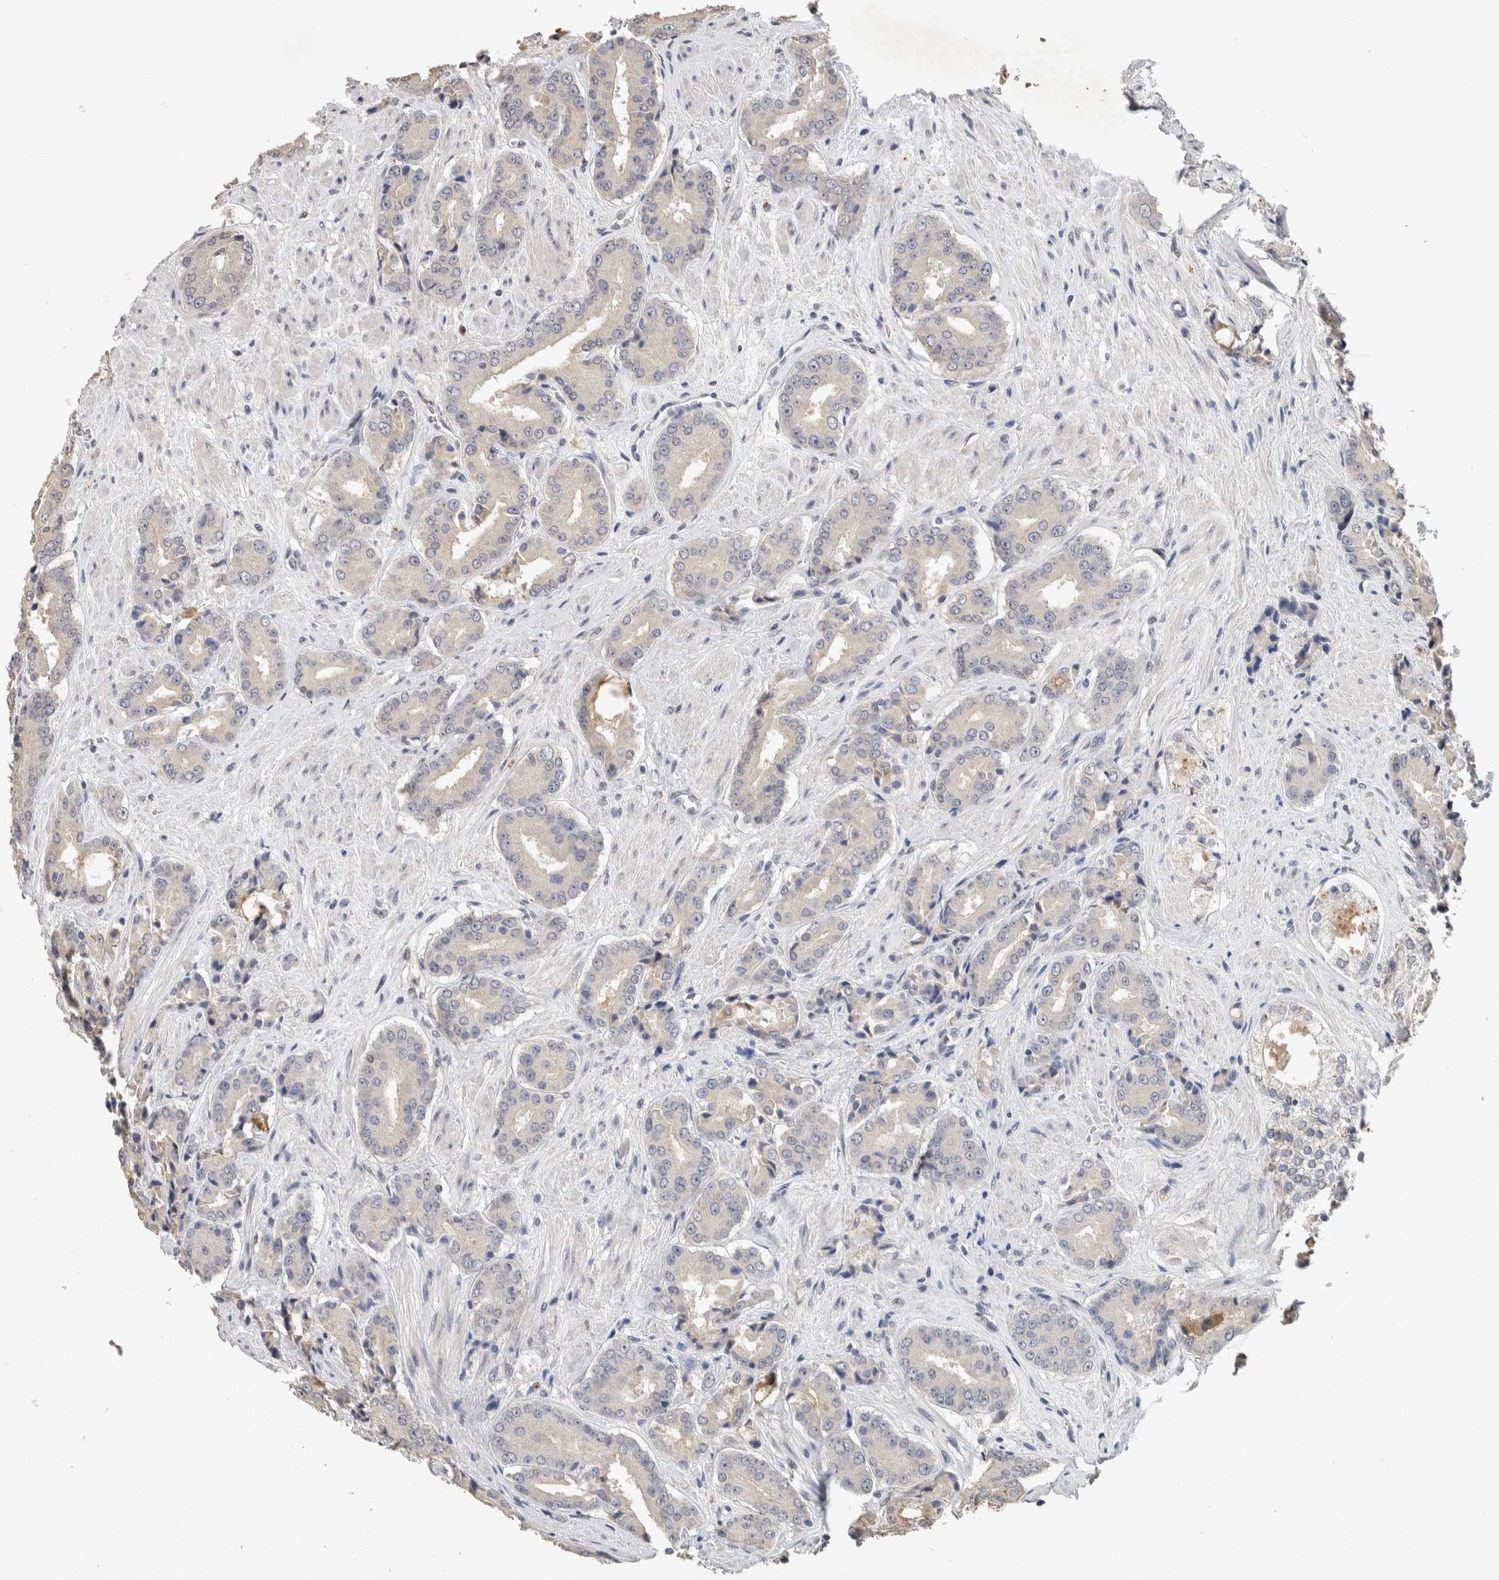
{"staining": {"intensity": "negative", "quantity": "none", "location": "none"}, "tissue": "prostate cancer", "cell_type": "Tumor cells", "image_type": "cancer", "snomed": [{"axis": "morphology", "description": "Adenocarcinoma, High grade"}, {"axis": "topography", "description": "Prostate"}], "caption": "Immunohistochemistry micrograph of human prostate high-grade adenocarcinoma stained for a protein (brown), which reveals no expression in tumor cells. Nuclei are stained in blue.", "gene": "CYSRT1", "patient": {"sex": "male", "age": 71}}